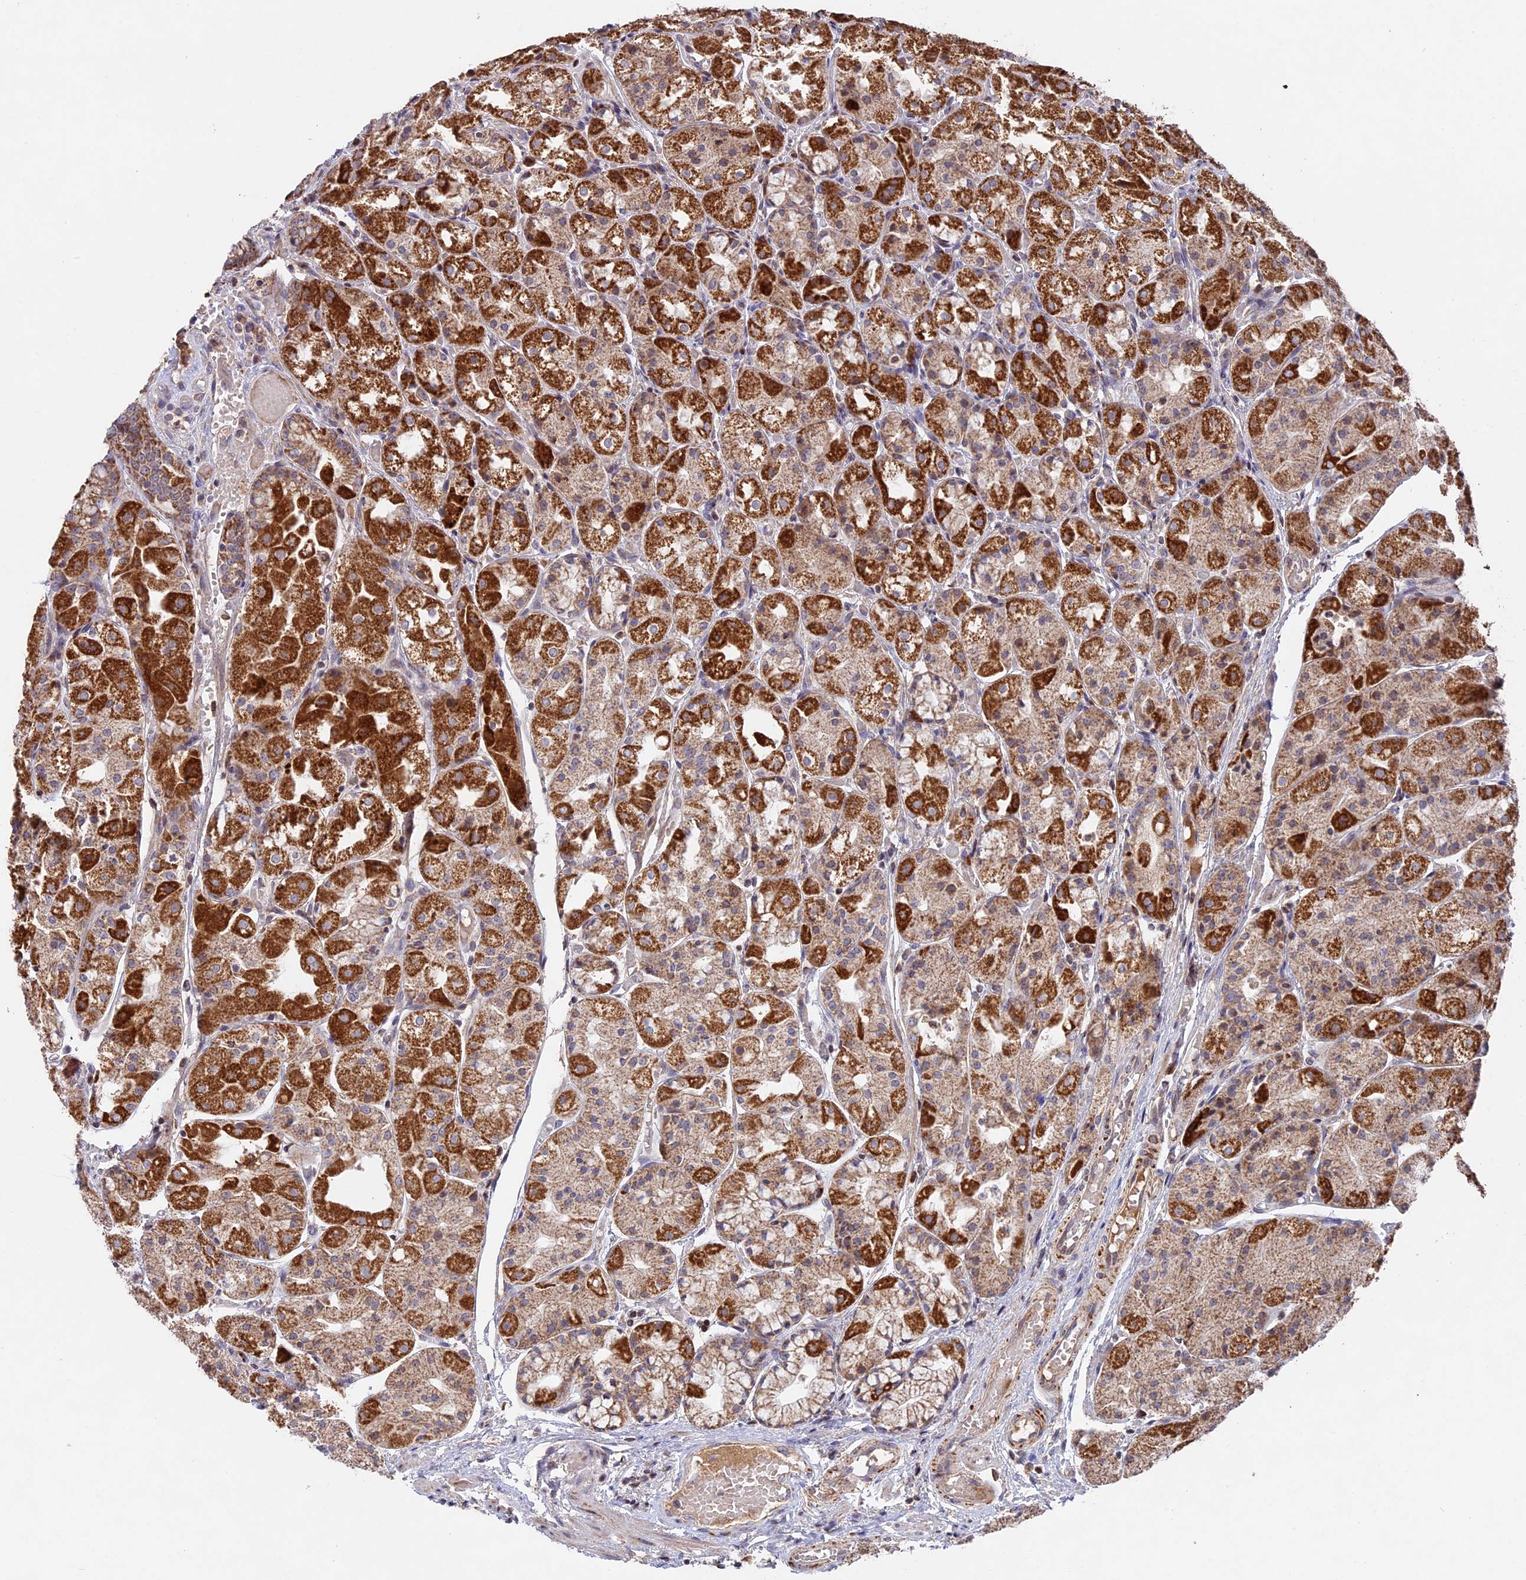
{"staining": {"intensity": "strong", "quantity": "25%-75%", "location": "cytoplasmic/membranous"}, "tissue": "stomach", "cell_type": "Glandular cells", "image_type": "normal", "snomed": [{"axis": "morphology", "description": "Normal tissue, NOS"}, {"axis": "topography", "description": "Stomach, upper"}], "caption": "The image demonstrates immunohistochemical staining of unremarkable stomach. There is strong cytoplasmic/membranous expression is seen in approximately 25%-75% of glandular cells.", "gene": "MPV17L", "patient": {"sex": "male", "age": 72}}